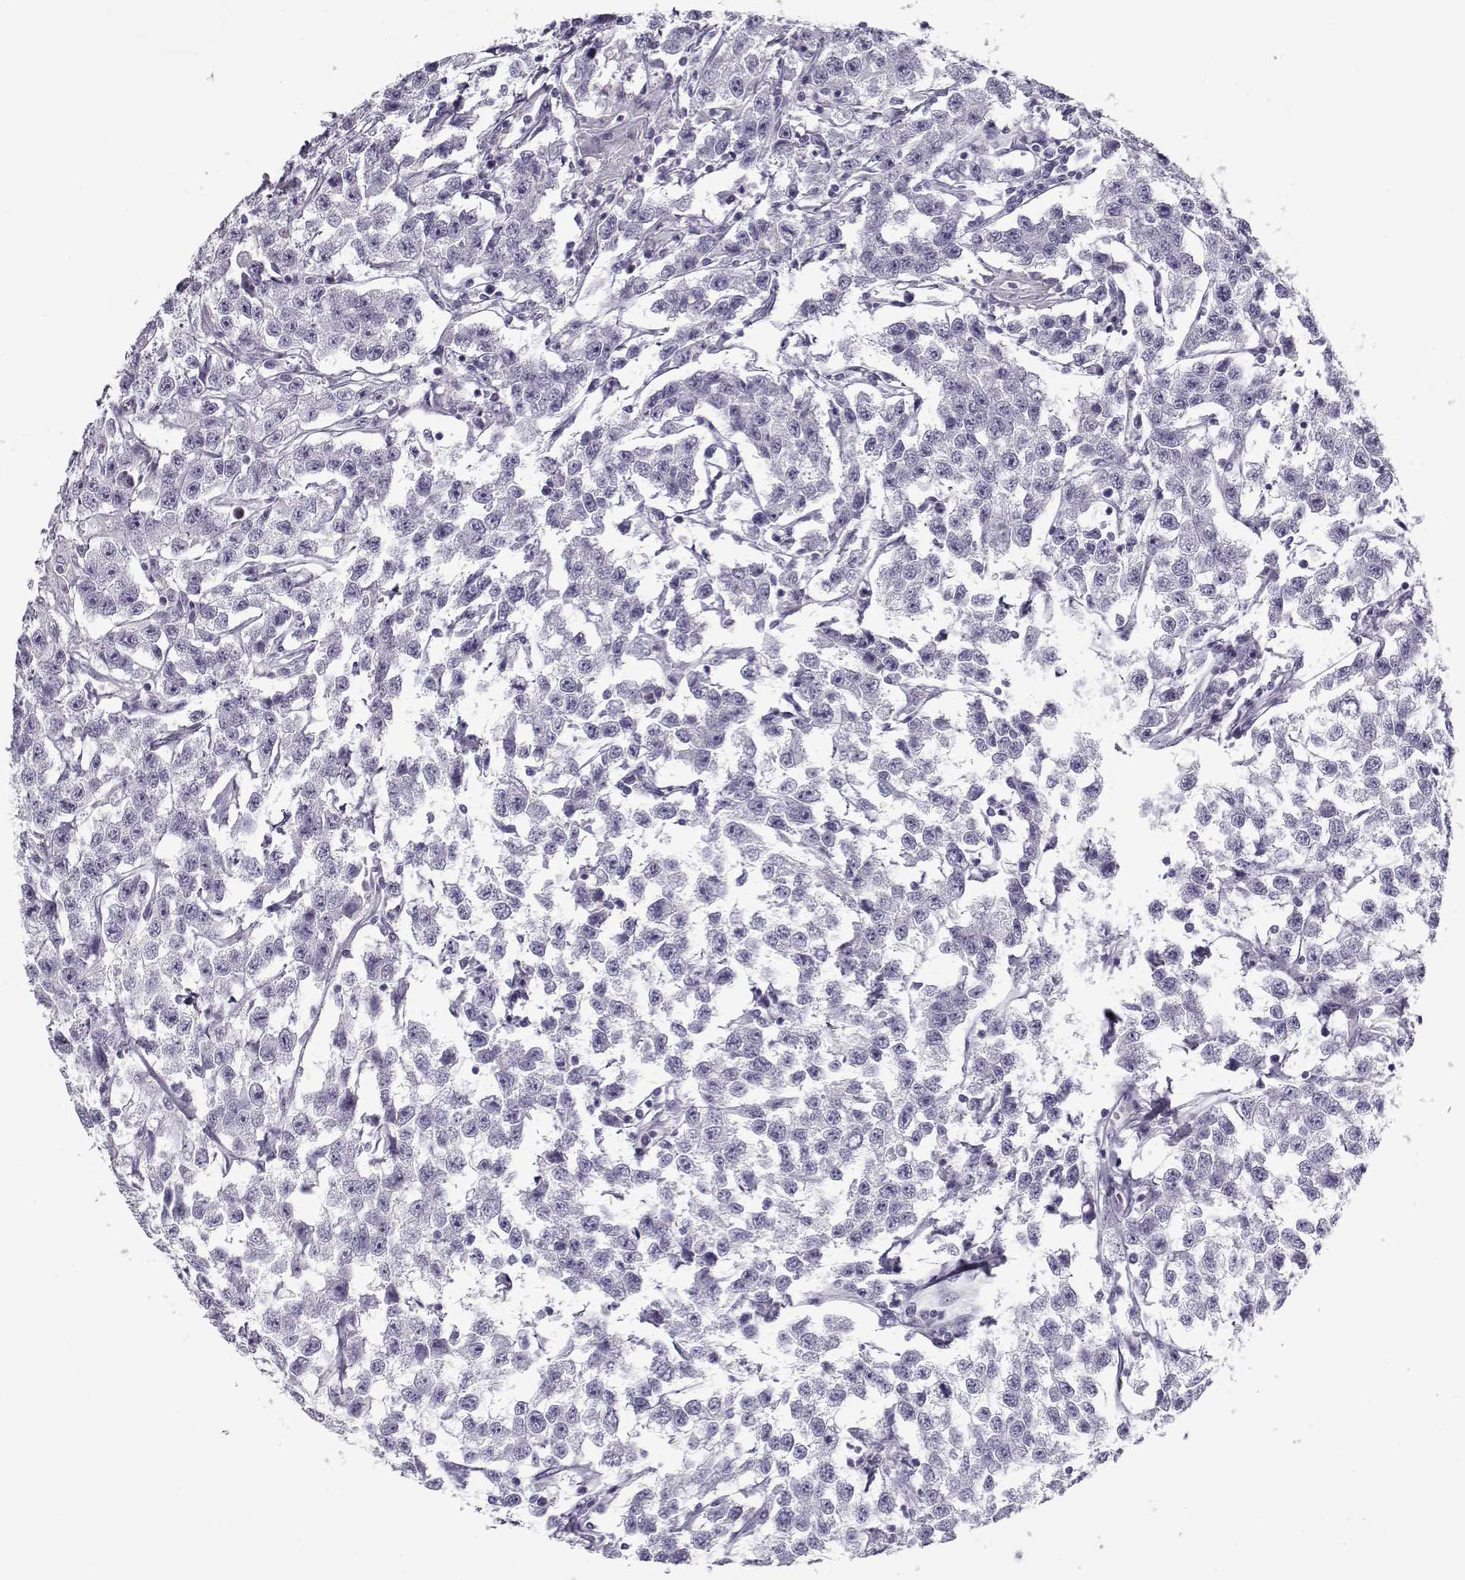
{"staining": {"intensity": "negative", "quantity": "none", "location": "none"}, "tissue": "testis cancer", "cell_type": "Tumor cells", "image_type": "cancer", "snomed": [{"axis": "morphology", "description": "Seminoma, NOS"}, {"axis": "topography", "description": "Testis"}], "caption": "DAB (3,3'-diaminobenzidine) immunohistochemical staining of human testis cancer (seminoma) demonstrates no significant staining in tumor cells.", "gene": "CCDC136", "patient": {"sex": "male", "age": 59}}